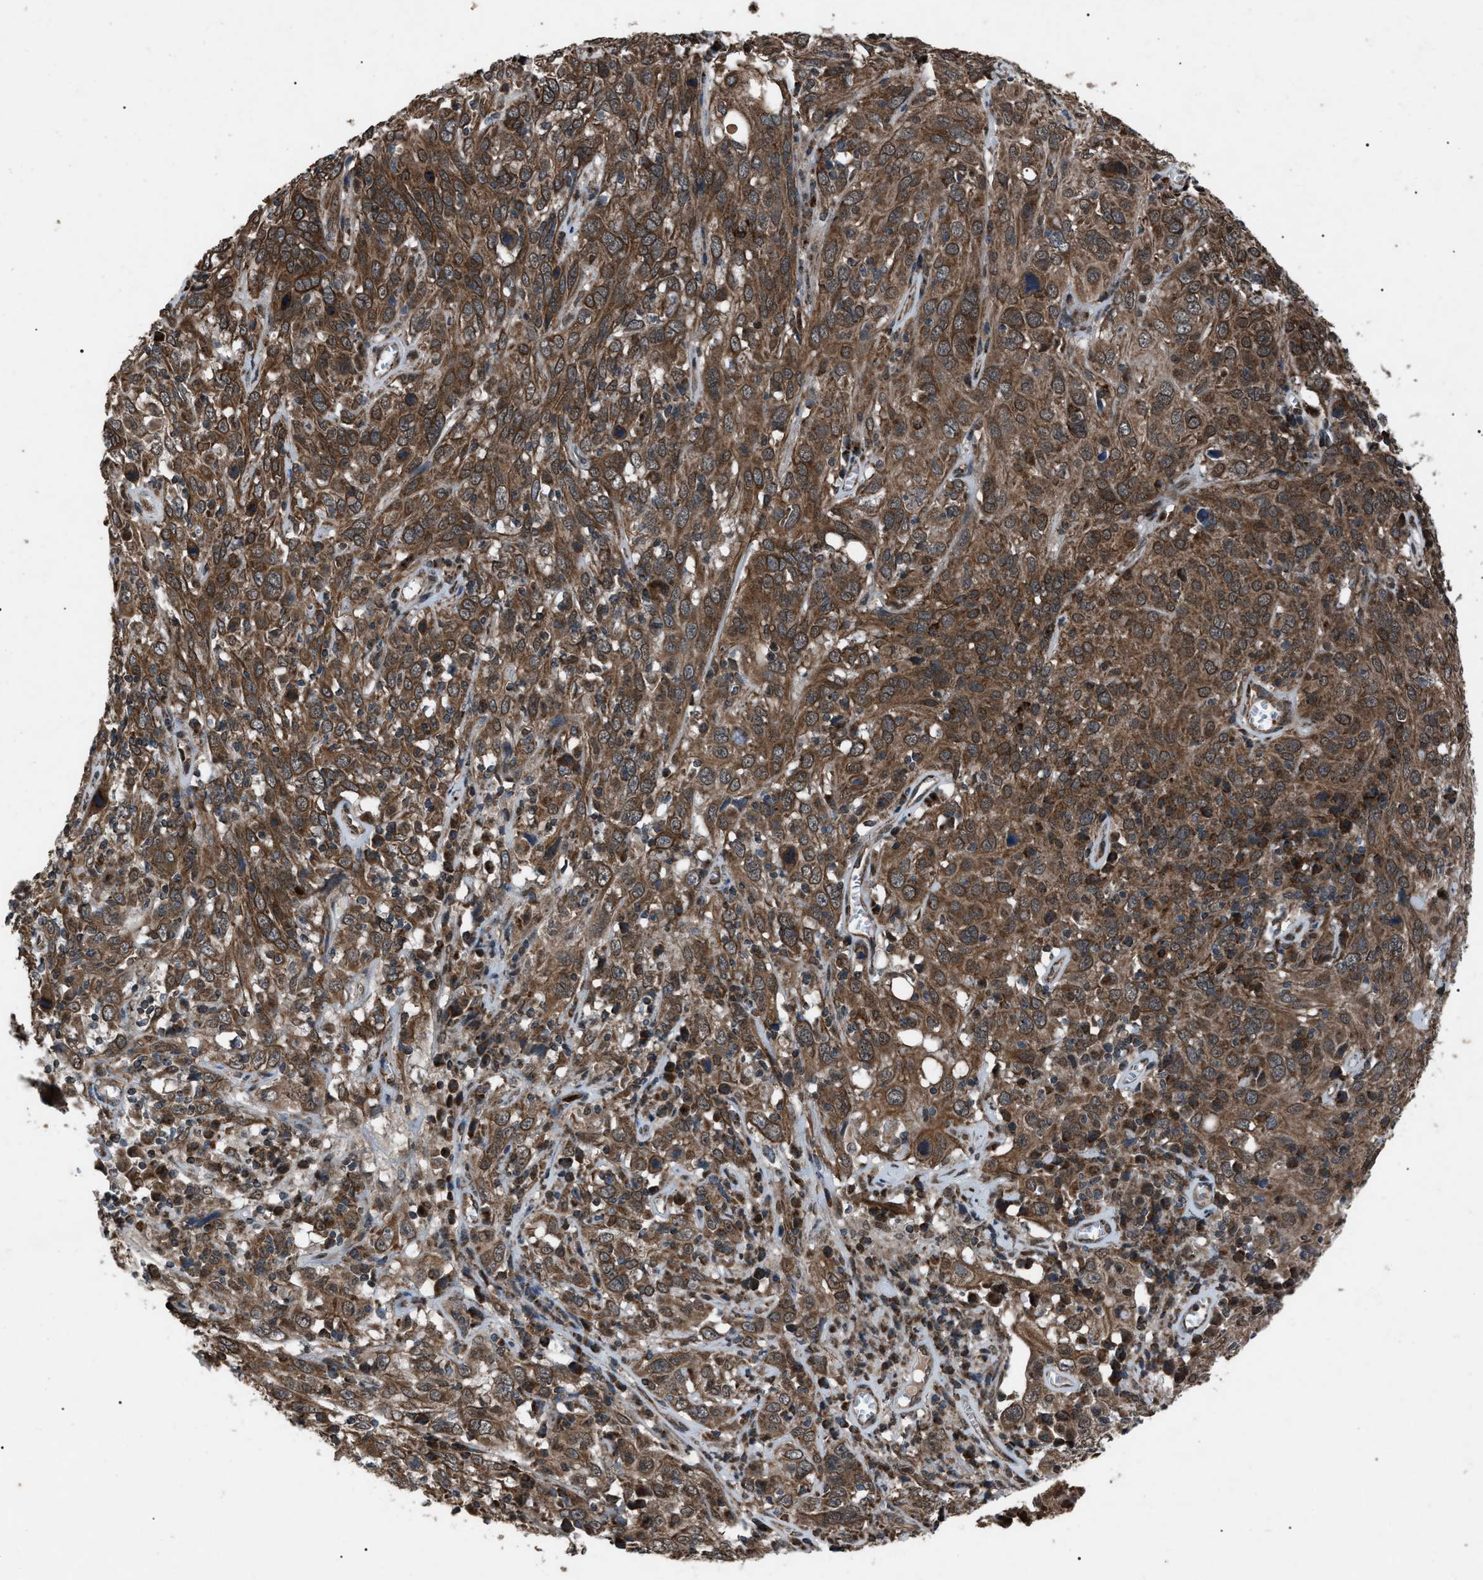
{"staining": {"intensity": "strong", "quantity": ">75%", "location": "cytoplasmic/membranous"}, "tissue": "cervical cancer", "cell_type": "Tumor cells", "image_type": "cancer", "snomed": [{"axis": "morphology", "description": "Squamous cell carcinoma, NOS"}, {"axis": "topography", "description": "Cervix"}], "caption": "Protein expression analysis of human cervical squamous cell carcinoma reveals strong cytoplasmic/membranous expression in approximately >75% of tumor cells.", "gene": "ZFAND2A", "patient": {"sex": "female", "age": 46}}